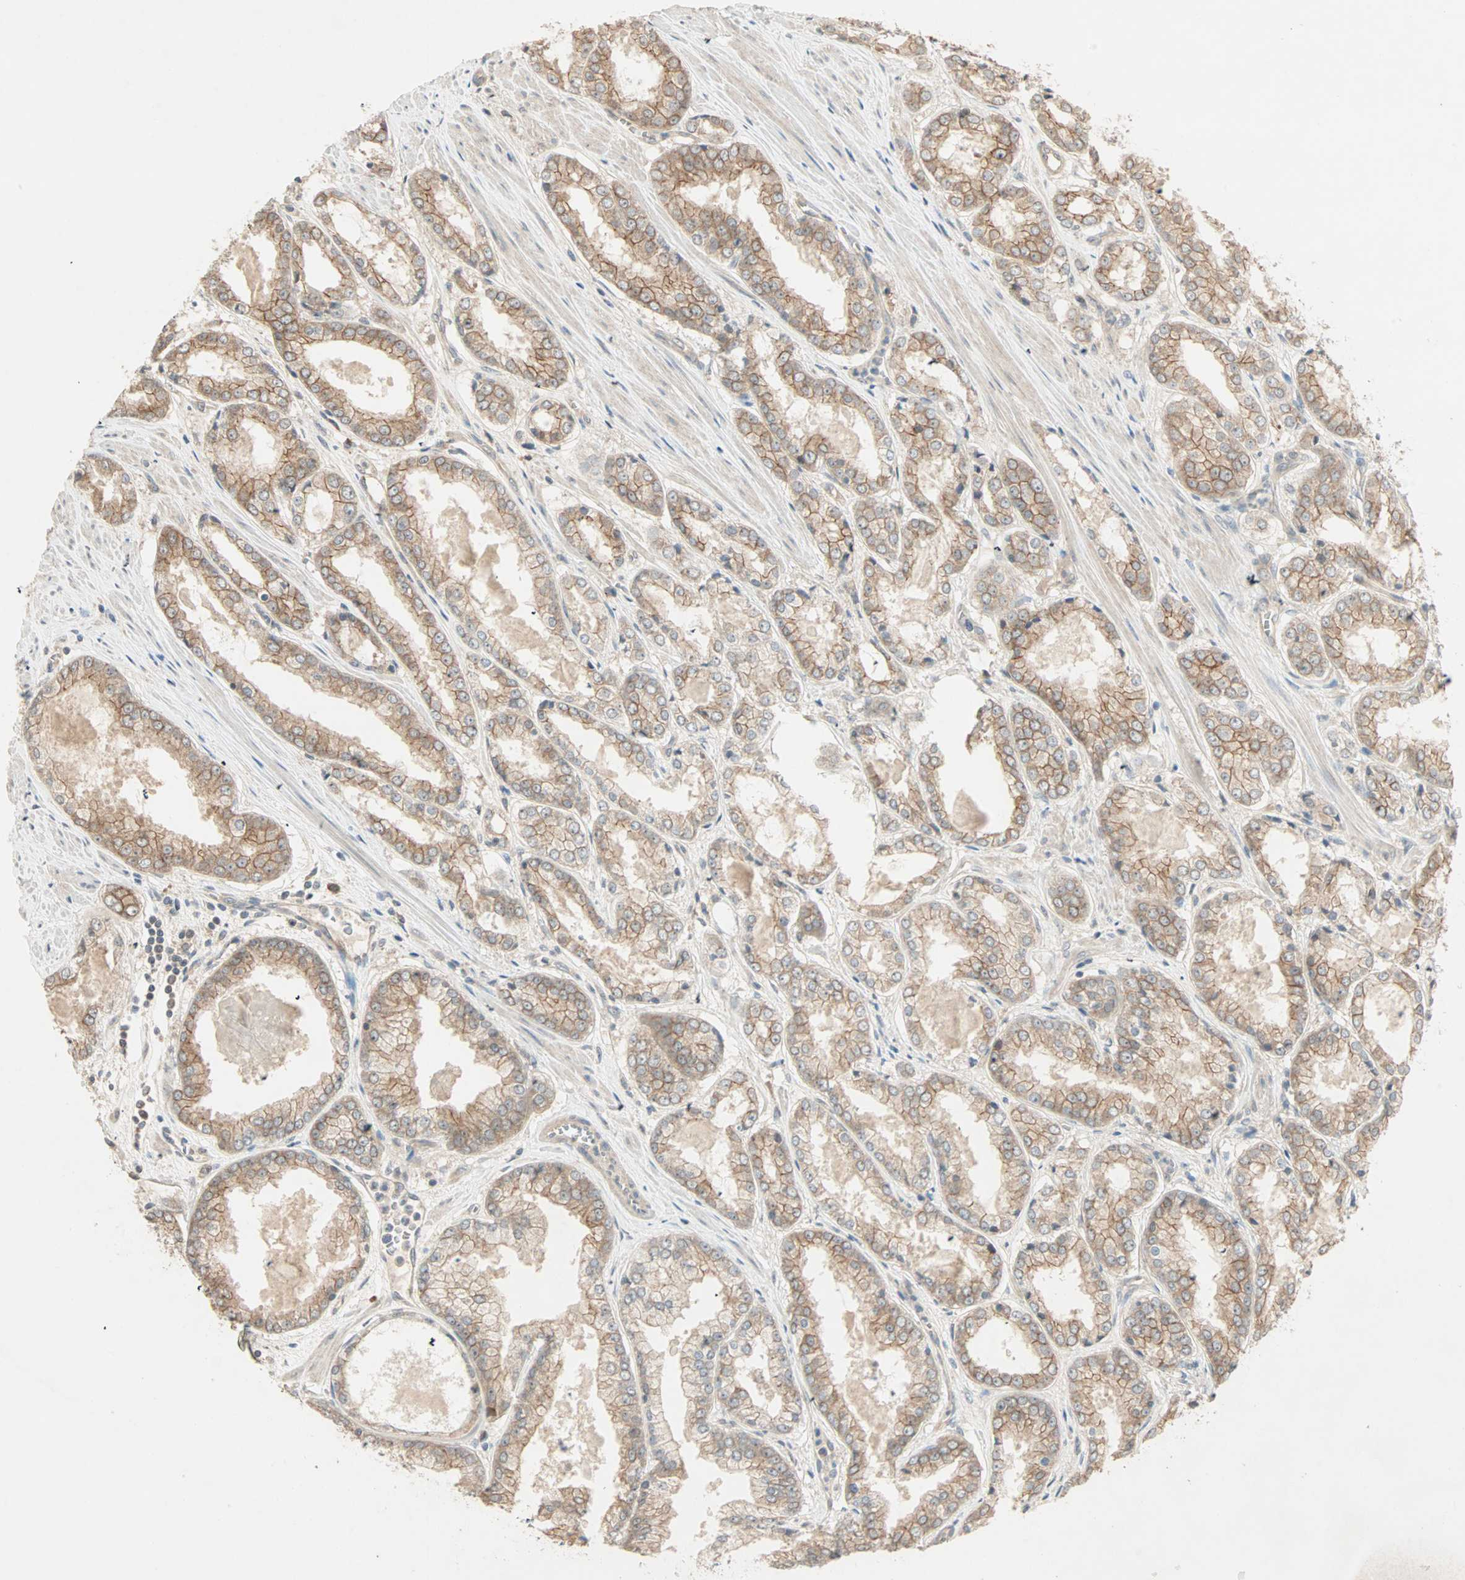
{"staining": {"intensity": "moderate", "quantity": ">75%", "location": "cytoplasmic/membranous"}, "tissue": "prostate cancer", "cell_type": "Tumor cells", "image_type": "cancer", "snomed": [{"axis": "morphology", "description": "Adenocarcinoma, Low grade"}, {"axis": "topography", "description": "Prostate"}], "caption": "Prostate low-grade adenocarcinoma stained with DAB IHC displays medium levels of moderate cytoplasmic/membranous staining in approximately >75% of tumor cells.", "gene": "TTF2", "patient": {"sex": "male", "age": 64}}